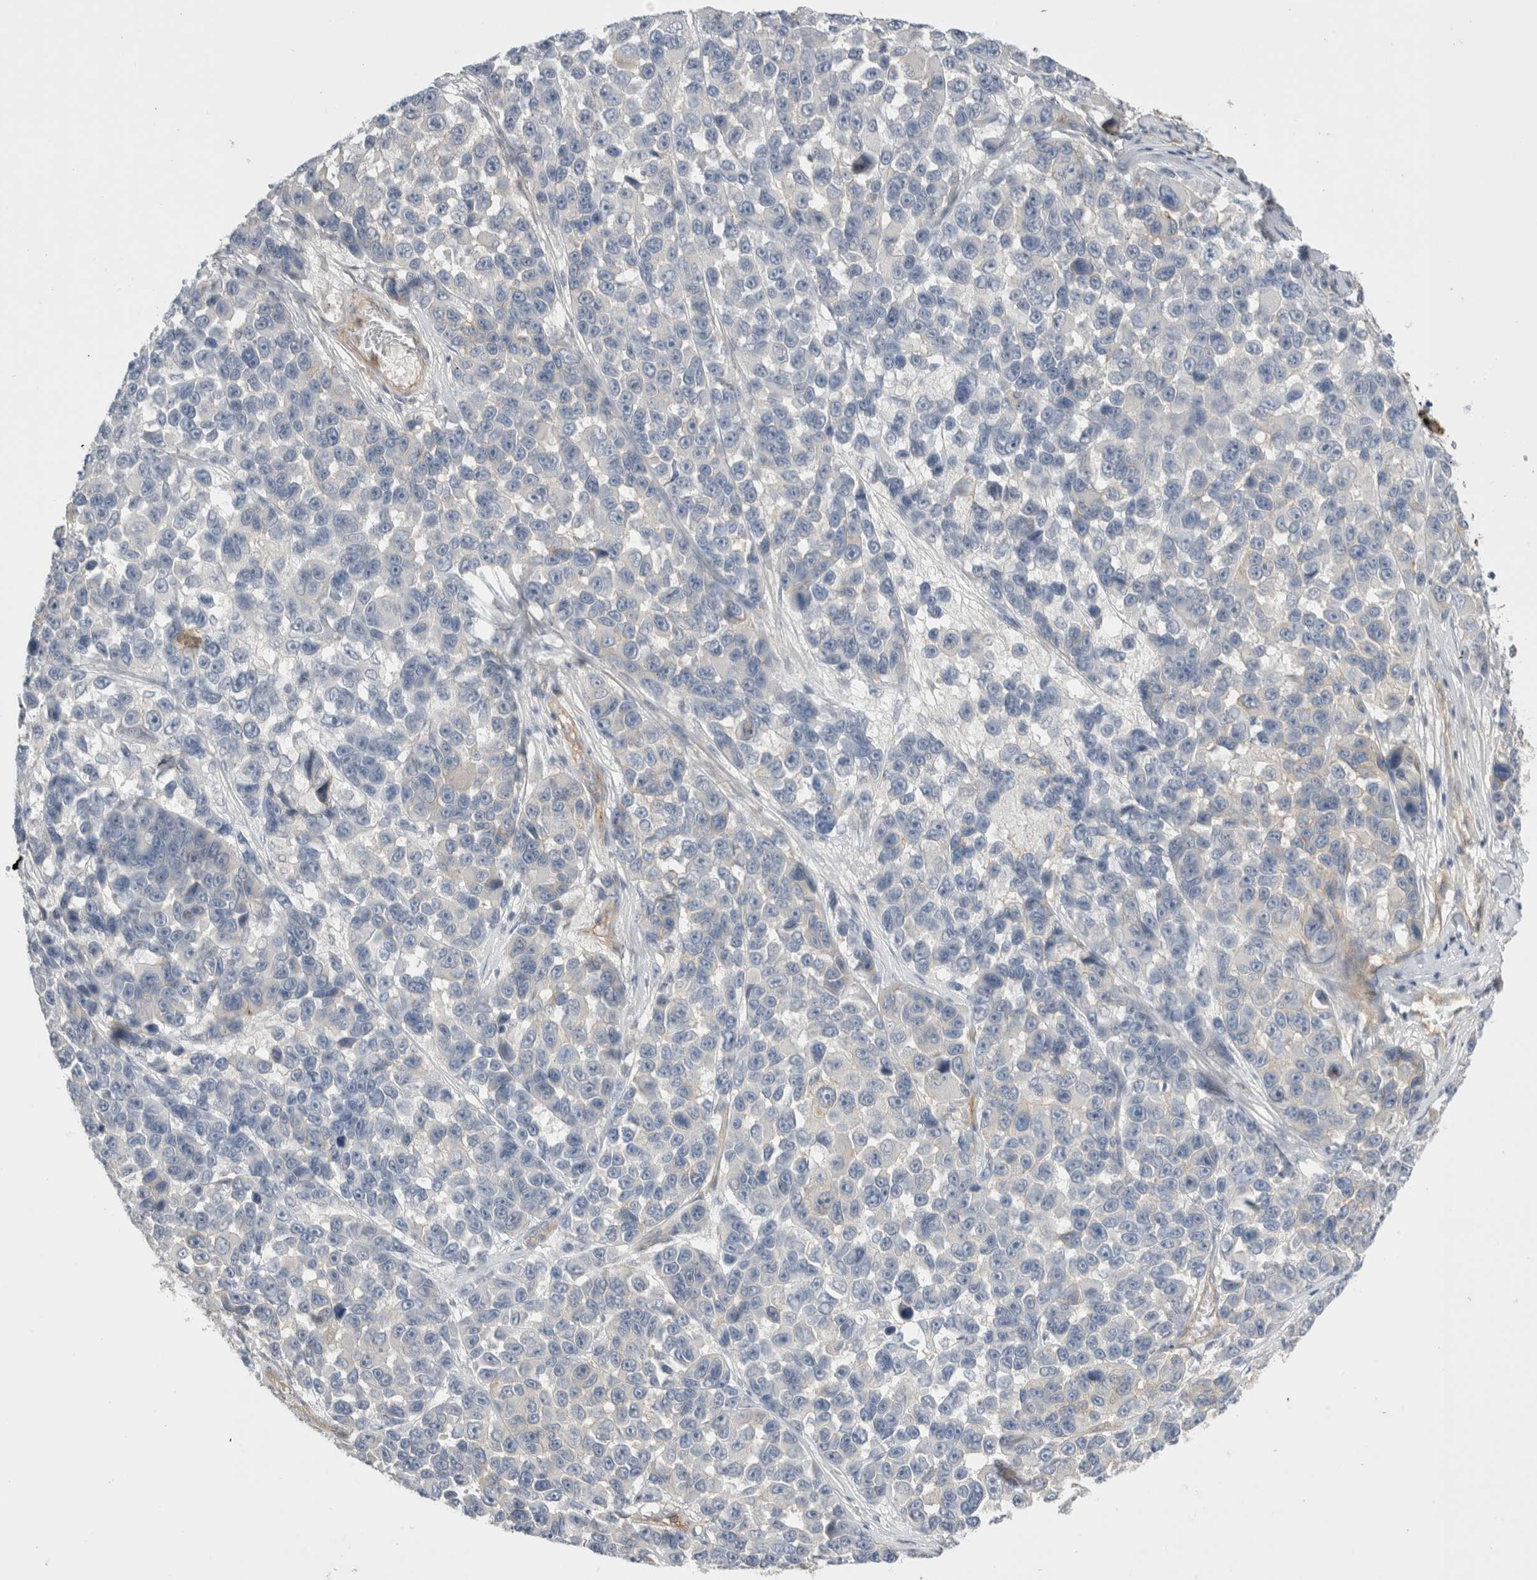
{"staining": {"intensity": "negative", "quantity": "none", "location": "none"}, "tissue": "melanoma", "cell_type": "Tumor cells", "image_type": "cancer", "snomed": [{"axis": "morphology", "description": "Malignant melanoma, NOS"}, {"axis": "topography", "description": "Skin"}], "caption": "Tumor cells show no significant protein staining in melanoma.", "gene": "VANGL1", "patient": {"sex": "male", "age": 53}}